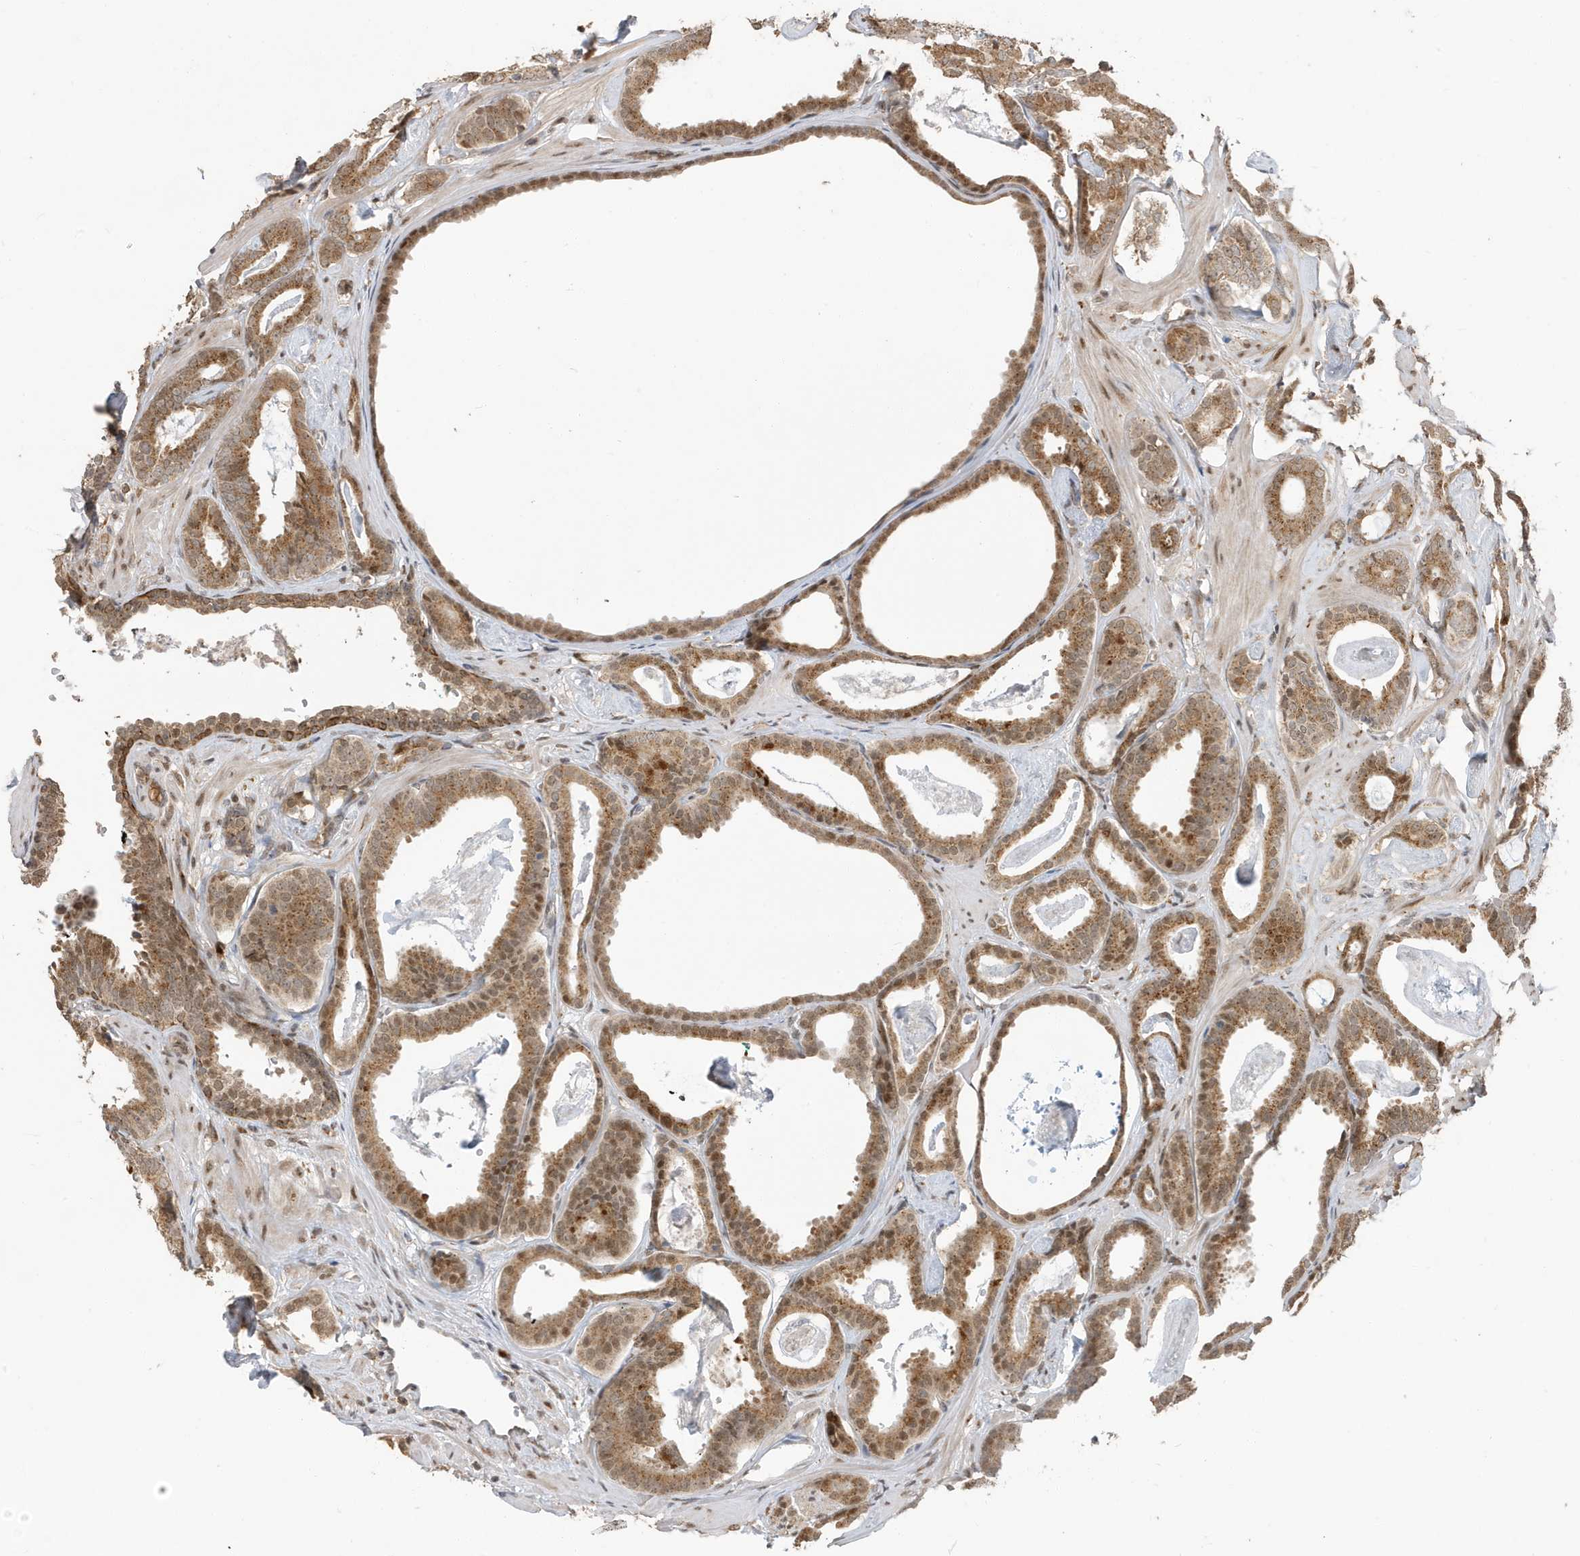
{"staining": {"intensity": "moderate", "quantity": ">75%", "location": "cytoplasmic/membranous"}, "tissue": "prostate cancer", "cell_type": "Tumor cells", "image_type": "cancer", "snomed": [{"axis": "morphology", "description": "Adenocarcinoma, Low grade"}, {"axis": "topography", "description": "Prostate"}], "caption": "Prostate cancer tissue reveals moderate cytoplasmic/membranous staining in about >75% of tumor cells The protein is stained brown, and the nuclei are stained in blue (DAB (3,3'-diaminobenzidine) IHC with brightfield microscopy, high magnification).", "gene": "RER1", "patient": {"sex": "male", "age": 53}}